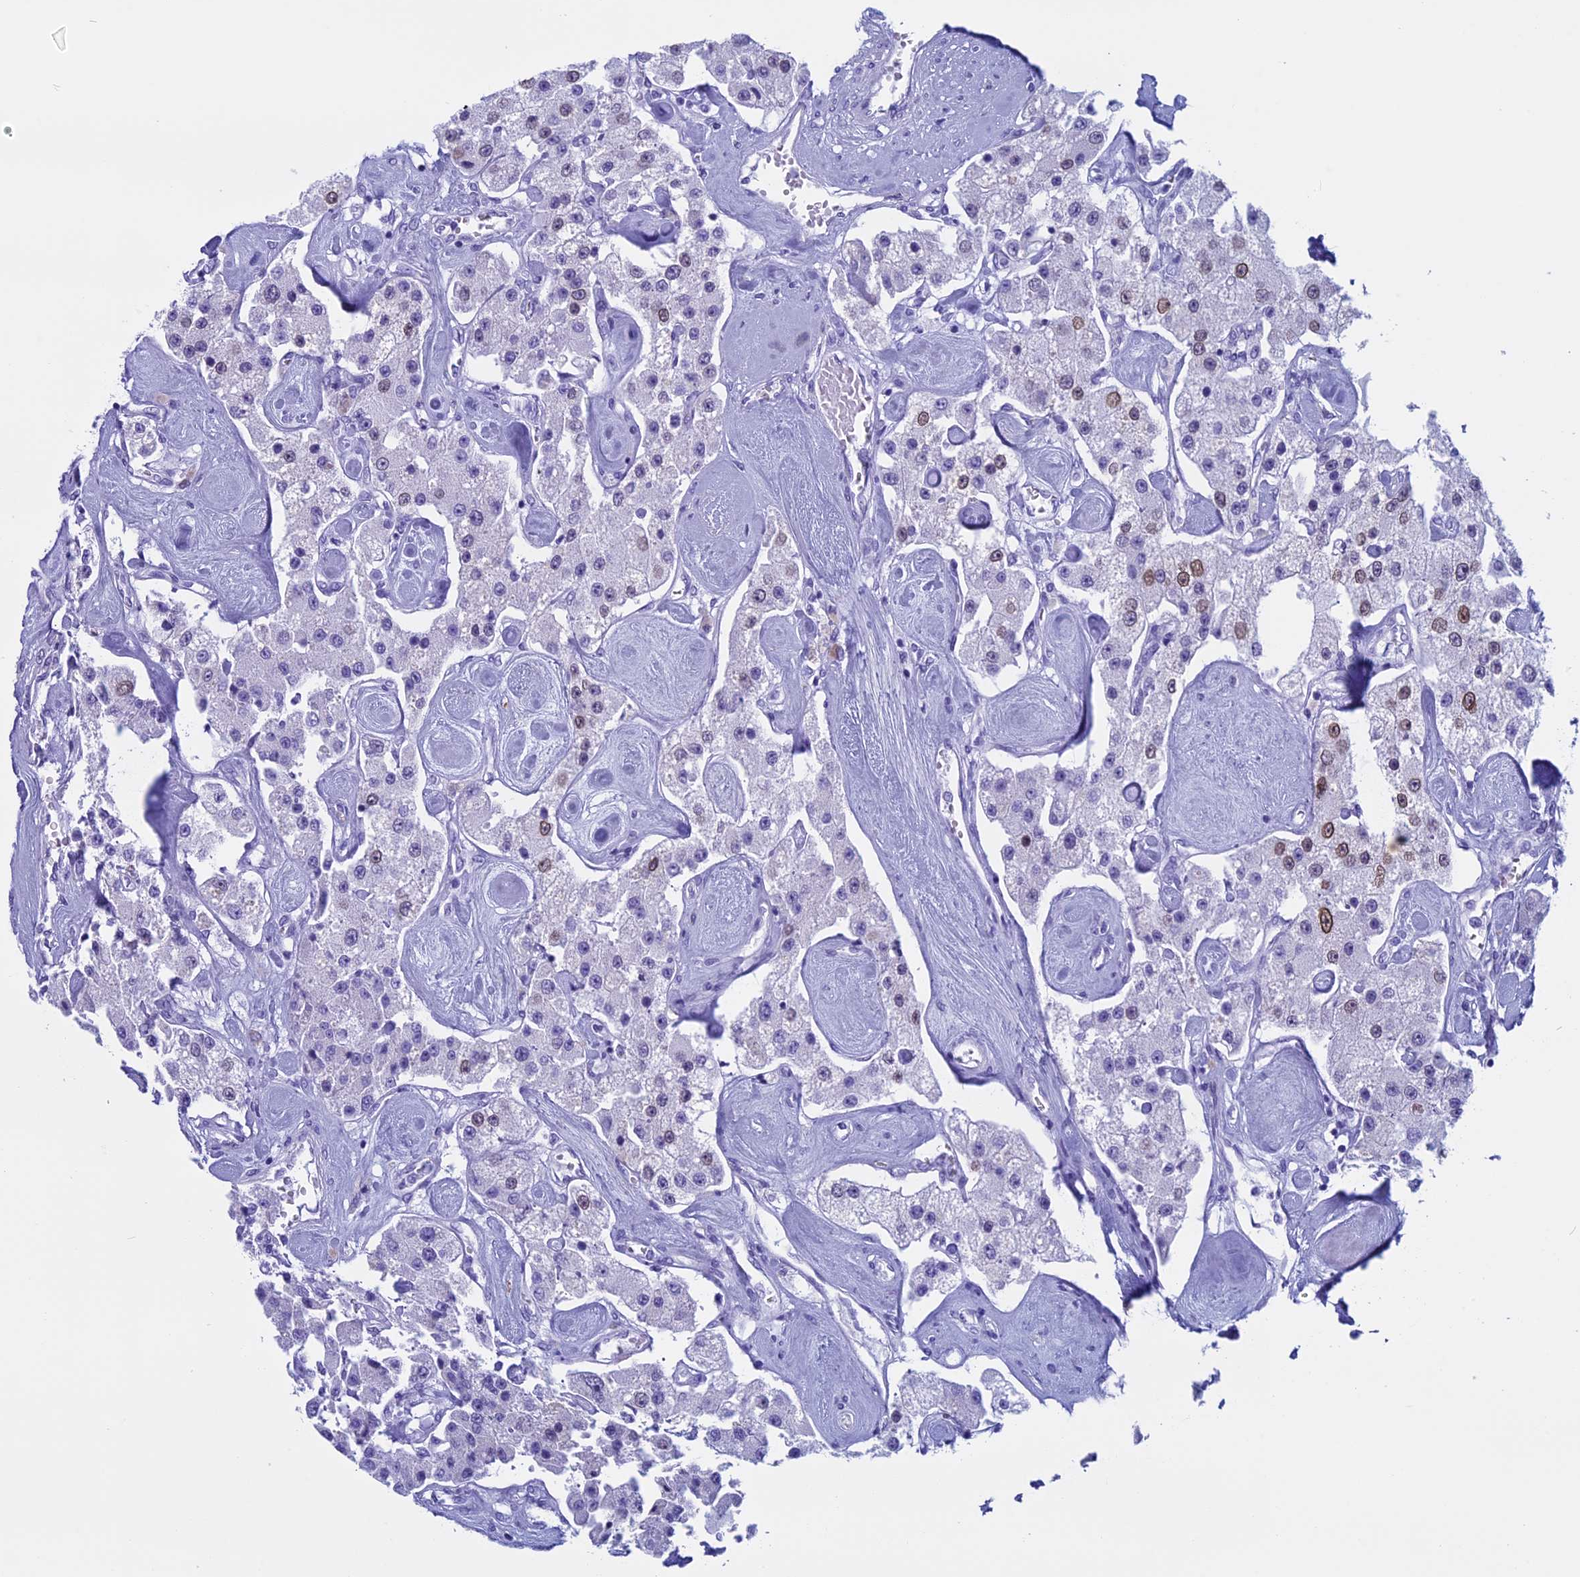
{"staining": {"intensity": "negative", "quantity": "none", "location": "none"}, "tissue": "carcinoid", "cell_type": "Tumor cells", "image_type": "cancer", "snomed": [{"axis": "morphology", "description": "Carcinoid, malignant, NOS"}, {"axis": "topography", "description": "Pancreas"}], "caption": "Immunohistochemistry histopathology image of carcinoid (malignant) stained for a protein (brown), which displays no positivity in tumor cells.", "gene": "FAM169A", "patient": {"sex": "male", "age": 41}}